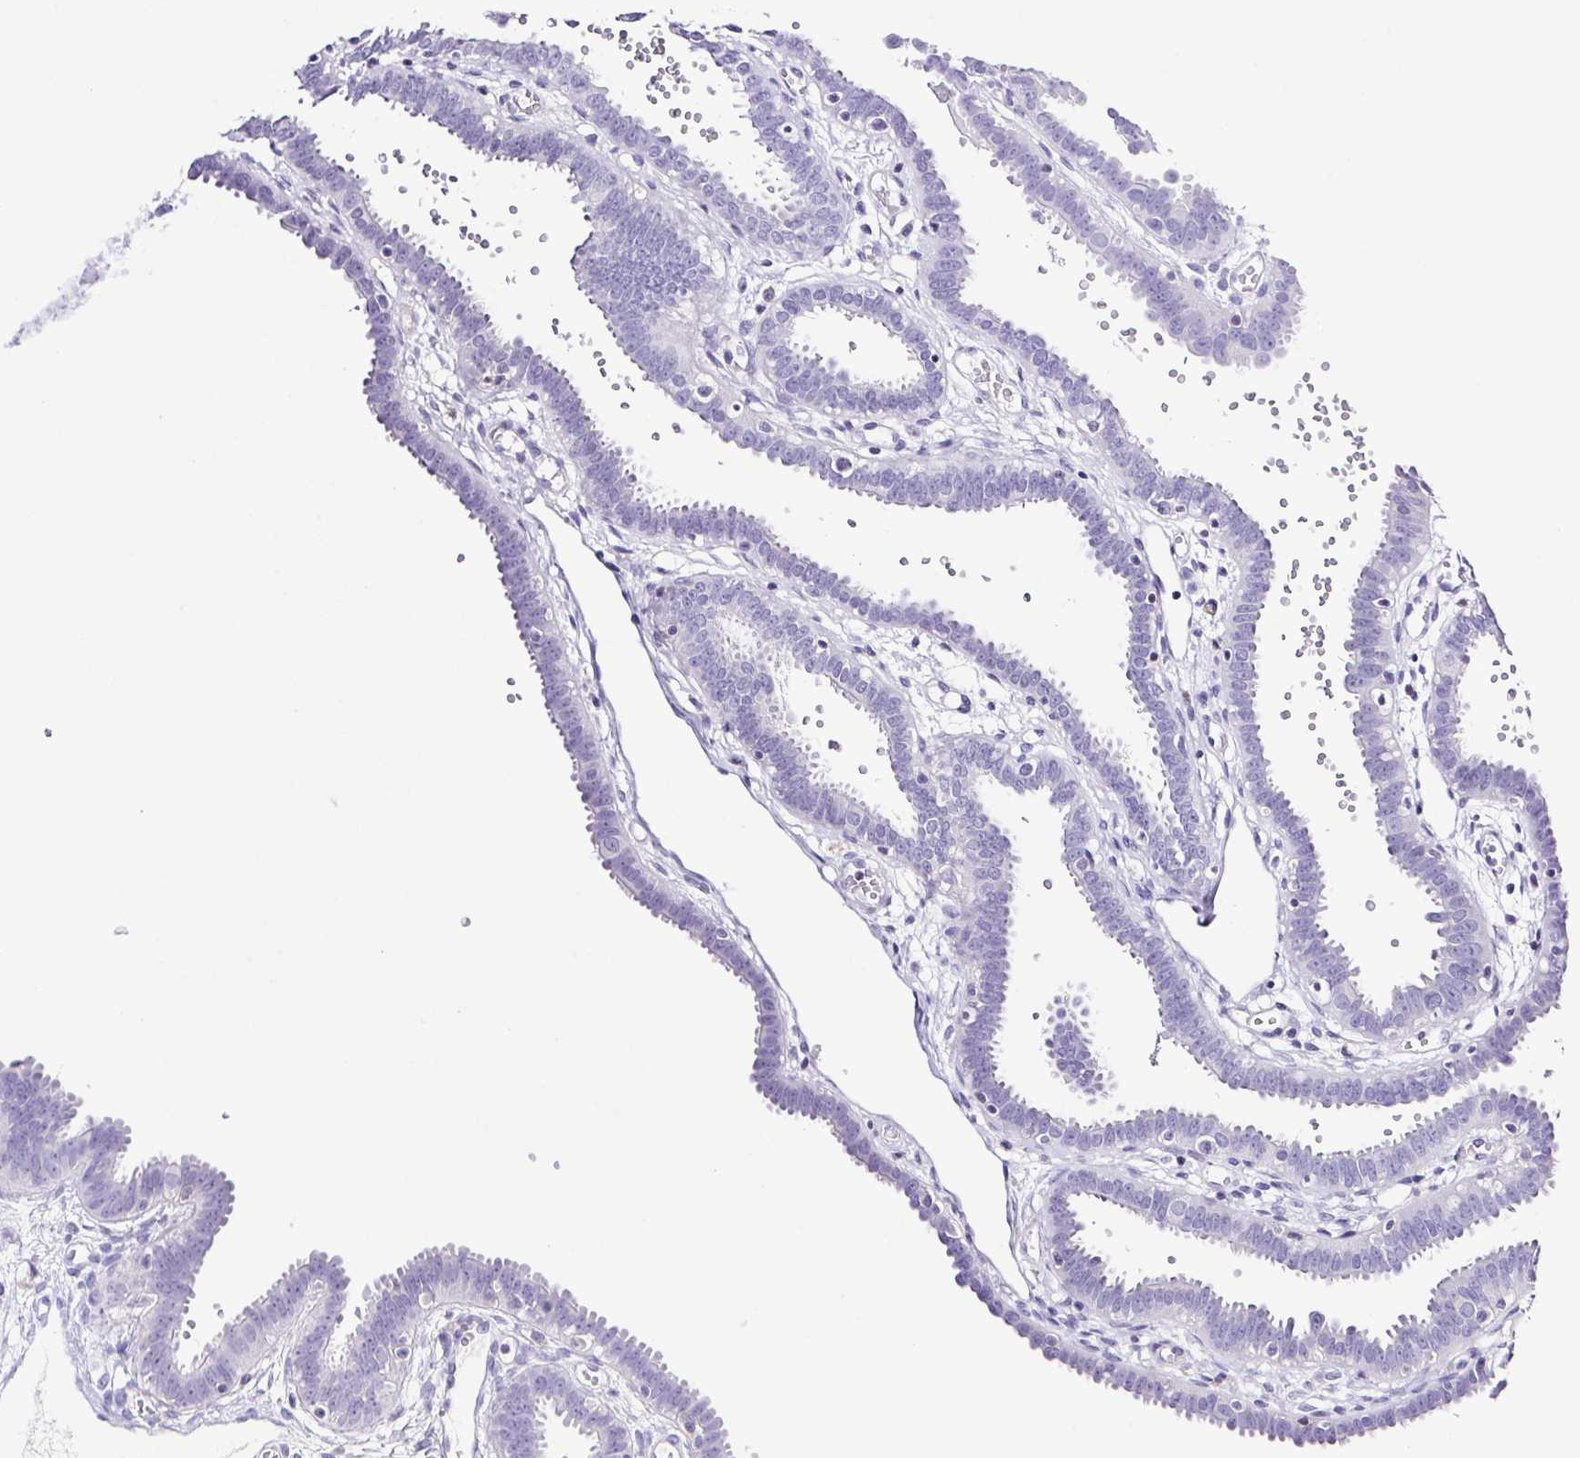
{"staining": {"intensity": "negative", "quantity": "none", "location": "none"}, "tissue": "fallopian tube", "cell_type": "Glandular cells", "image_type": "normal", "snomed": [{"axis": "morphology", "description": "Normal tissue, NOS"}, {"axis": "topography", "description": "Fallopian tube"}], "caption": "Glandular cells show no significant protein staining in normal fallopian tube. The staining was performed using DAB (3,3'-diaminobenzidine) to visualize the protein expression in brown, while the nuclei were stained in blue with hematoxylin (Magnification: 20x).", "gene": "SYNPR", "patient": {"sex": "female", "age": 37}}